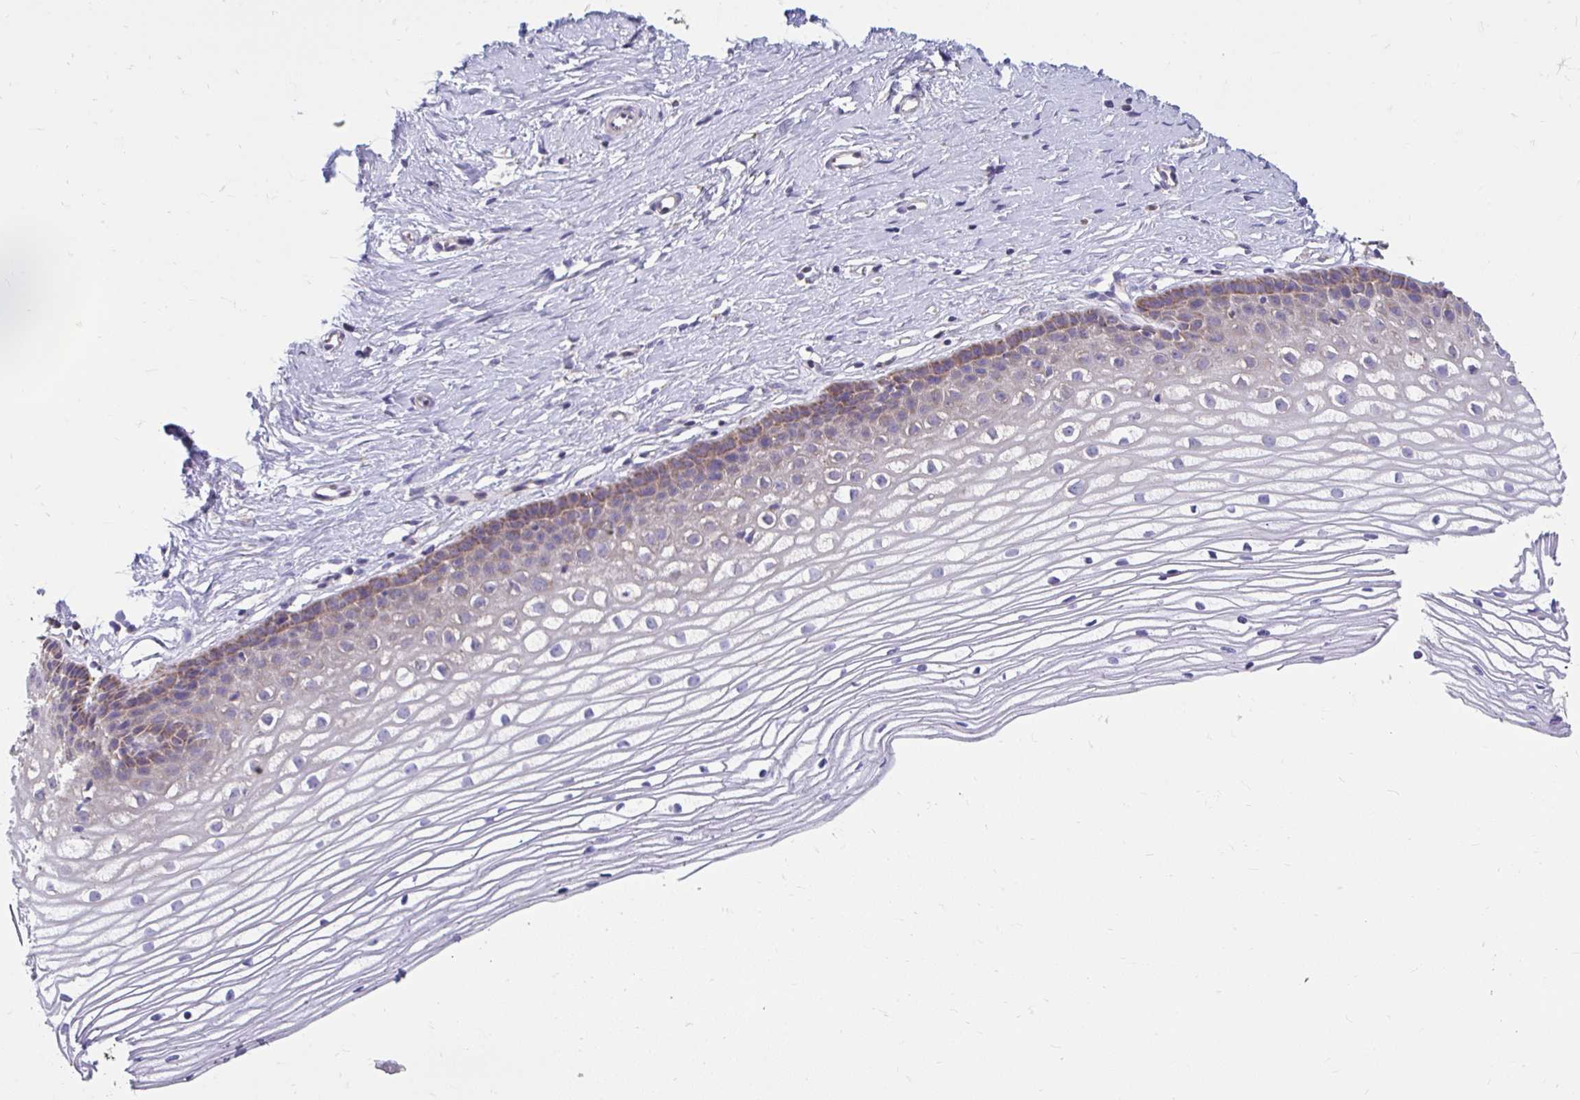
{"staining": {"intensity": "moderate", "quantity": "<25%", "location": "cytoplasmic/membranous"}, "tissue": "cervix", "cell_type": "Squamous epithelial cells", "image_type": "normal", "snomed": [{"axis": "morphology", "description": "Normal tissue, NOS"}, {"axis": "topography", "description": "Cervix"}], "caption": "An immunohistochemistry photomicrograph of benign tissue is shown. Protein staining in brown labels moderate cytoplasmic/membranous positivity in cervix within squamous epithelial cells.", "gene": "LINGO4", "patient": {"sex": "female", "age": 40}}